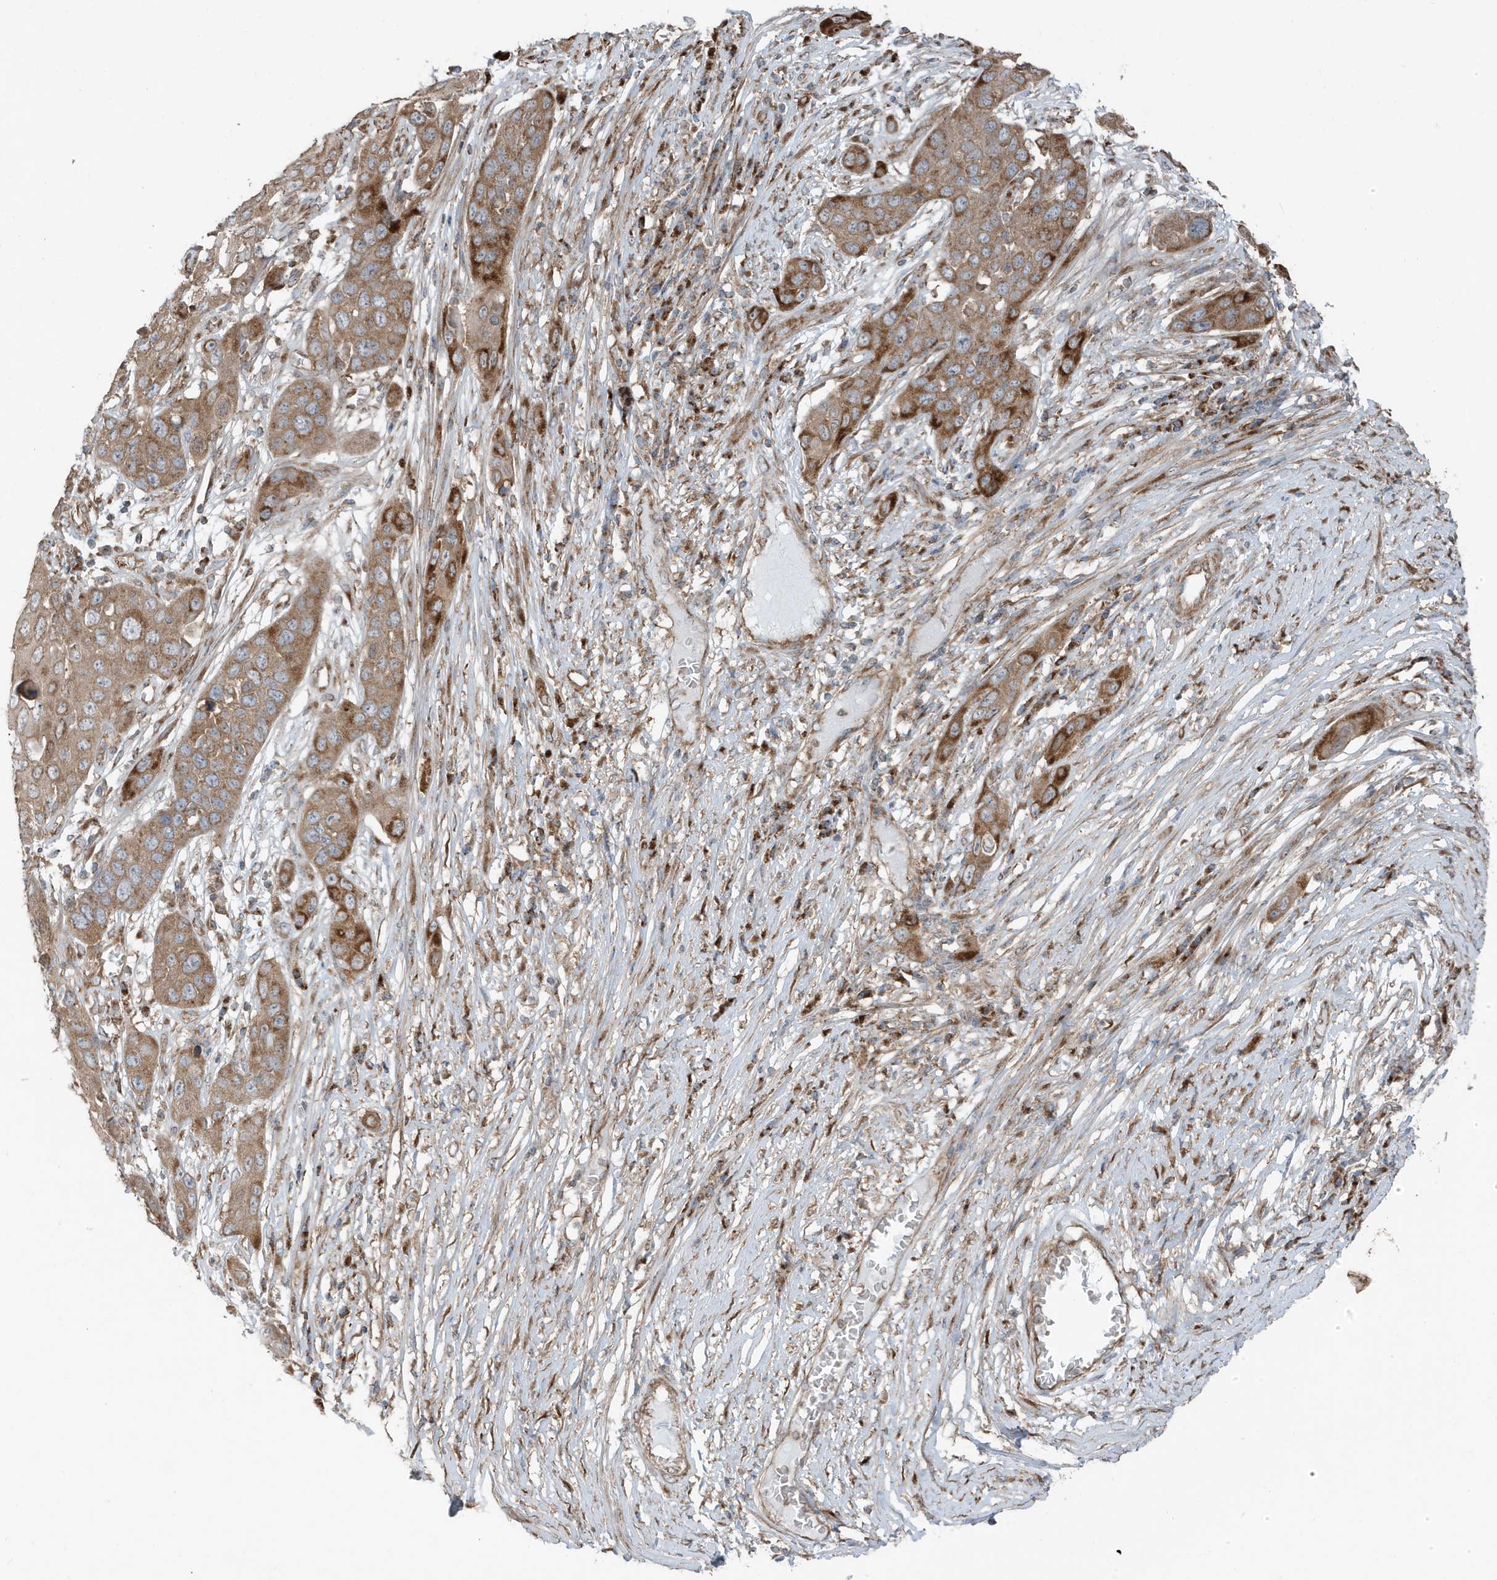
{"staining": {"intensity": "moderate", "quantity": ">75%", "location": "cytoplasmic/membranous"}, "tissue": "skin cancer", "cell_type": "Tumor cells", "image_type": "cancer", "snomed": [{"axis": "morphology", "description": "Squamous cell carcinoma, NOS"}, {"axis": "topography", "description": "Skin"}], "caption": "Skin cancer tissue shows moderate cytoplasmic/membranous expression in approximately >75% of tumor cells", "gene": "GOLGA4", "patient": {"sex": "male", "age": 55}}